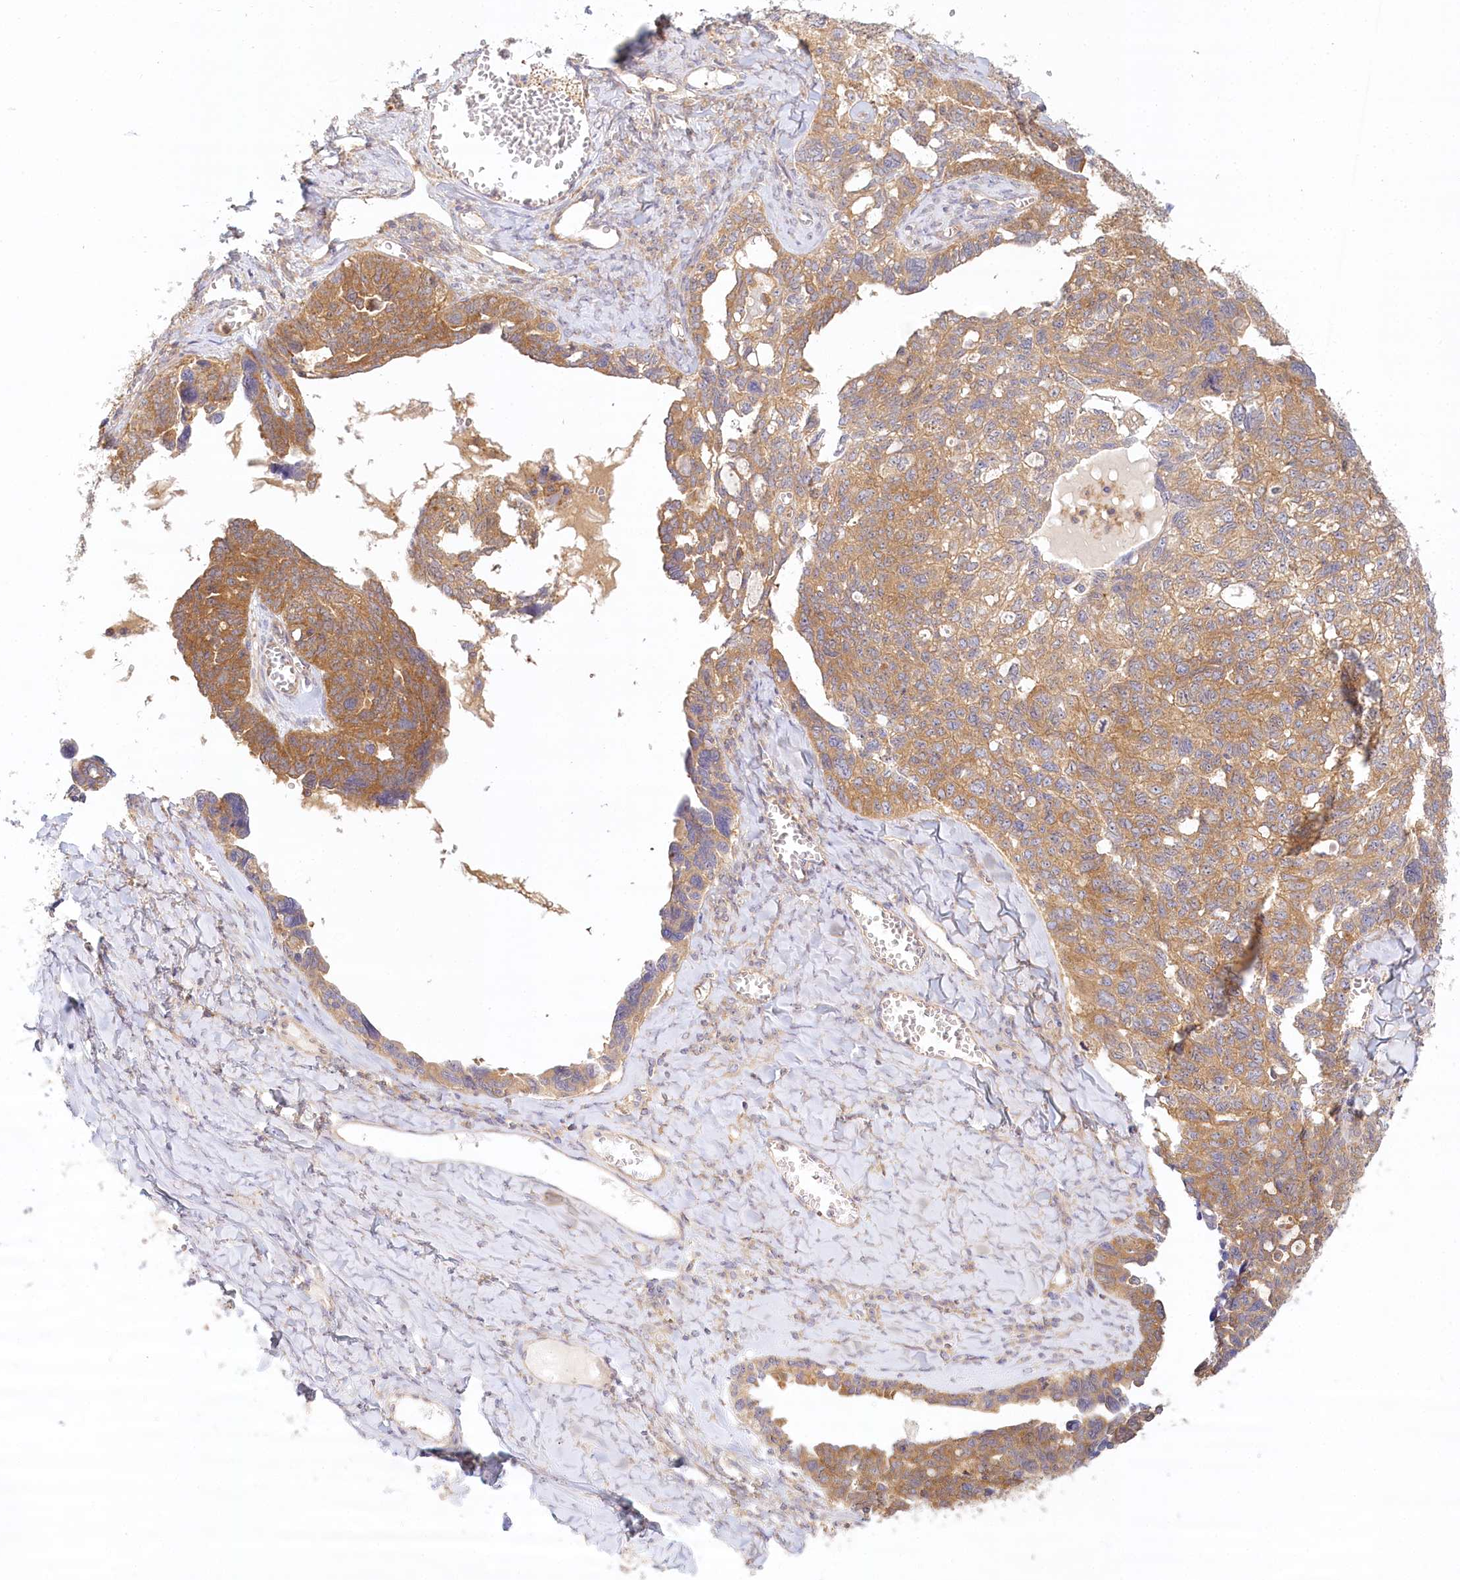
{"staining": {"intensity": "strong", "quantity": ">75%", "location": "cytoplasmic/membranous"}, "tissue": "ovarian cancer", "cell_type": "Tumor cells", "image_type": "cancer", "snomed": [{"axis": "morphology", "description": "Cystadenocarcinoma, serous, NOS"}, {"axis": "topography", "description": "Ovary"}], "caption": "Ovarian cancer (serous cystadenocarcinoma) tissue shows strong cytoplasmic/membranous positivity in about >75% of tumor cells The protein of interest is shown in brown color, while the nuclei are stained blue.", "gene": "UMPS", "patient": {"sex": "female", "age": 79}}